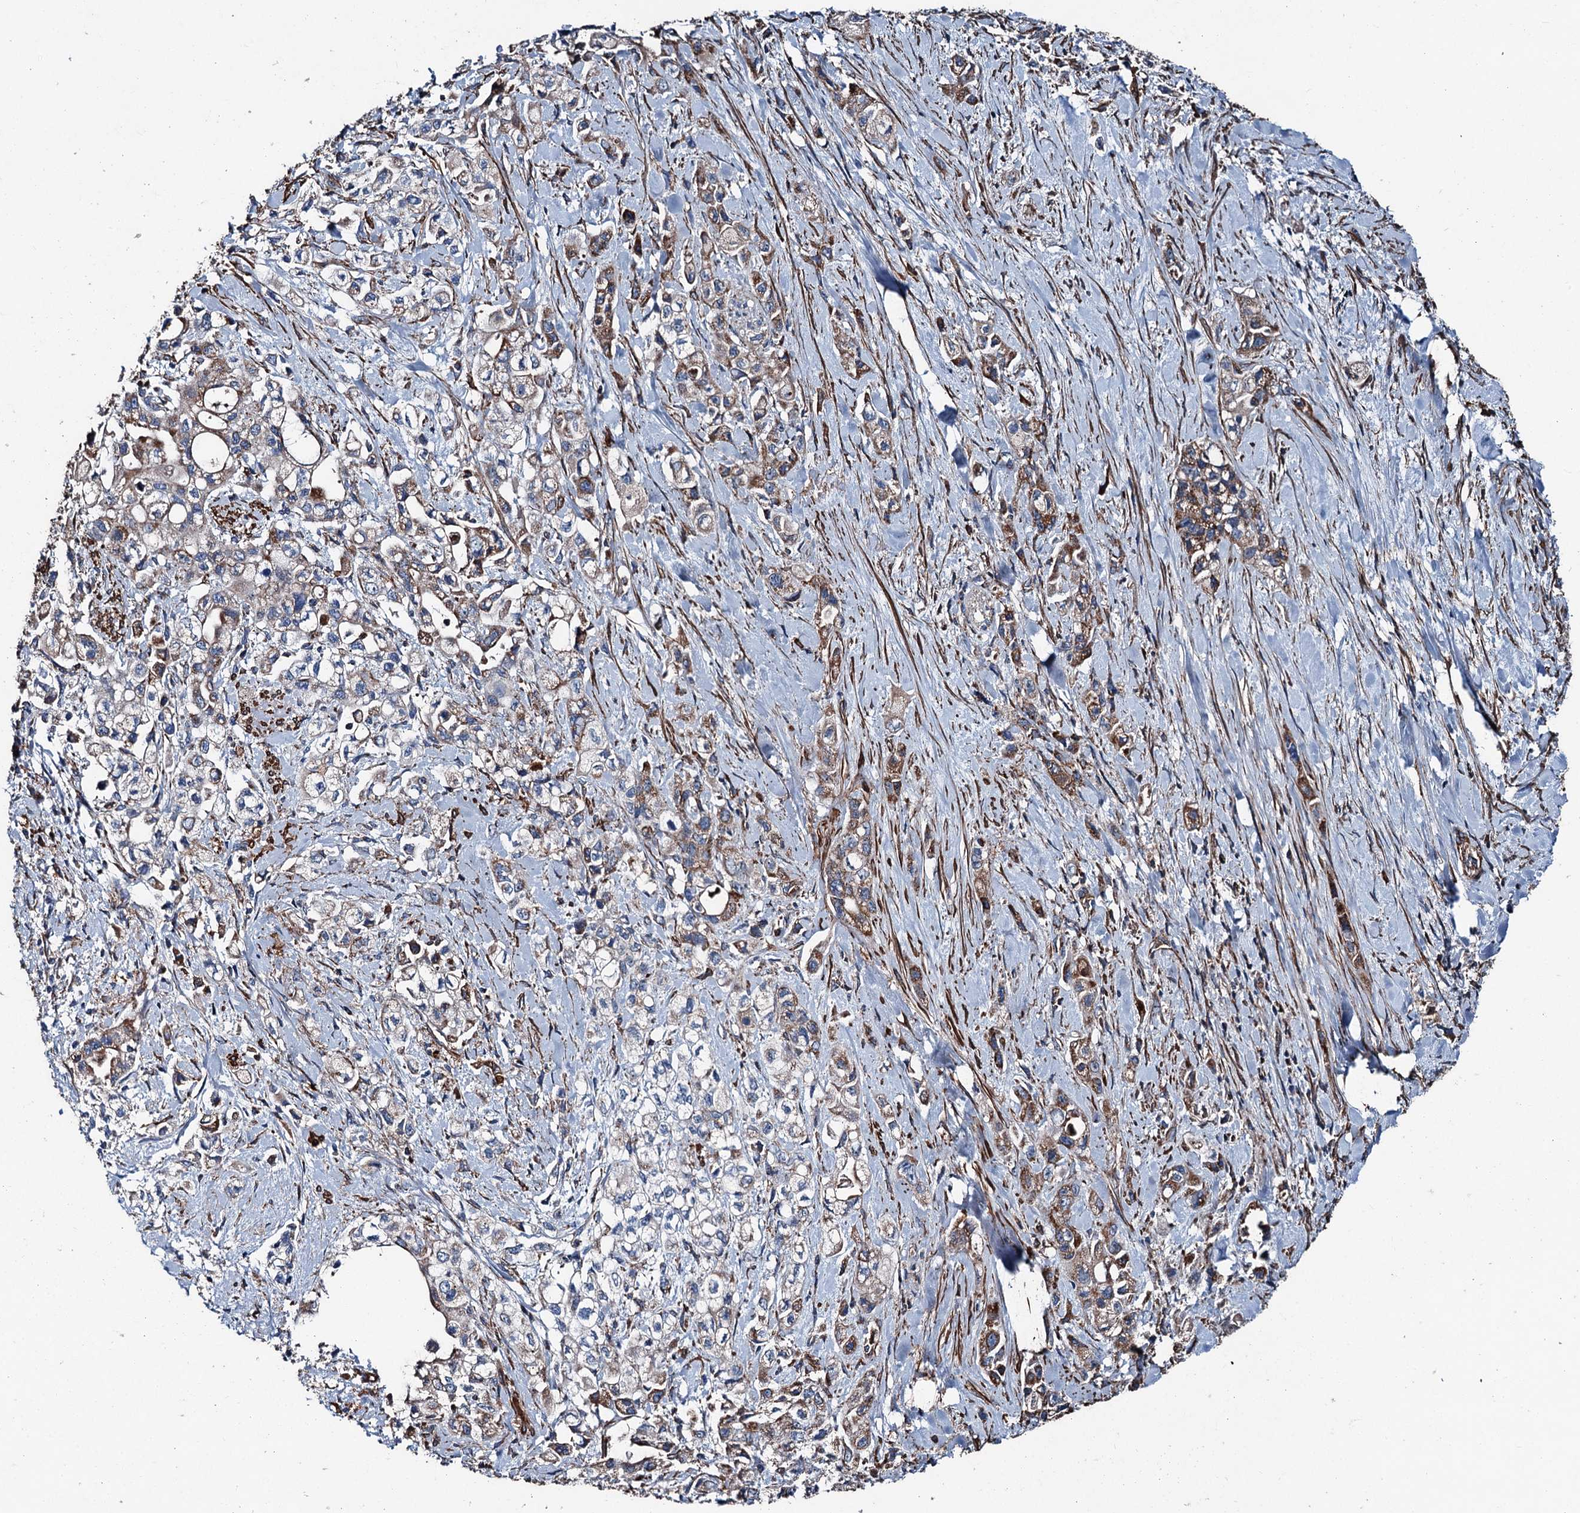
{"staining": {"intensity": "strong", "quantity": "25%-75%", "location": "cytoplasmic/membranous"}, "tissue": "pancreatic cancer", "cell_type": "Tumor cells", "image_type": "cancer", "snomed": [{"axis": "morphology", "description": "Adenocarcinoma, NOS"}, {"axis": "topography", "description": "Pancreas"}], "caption": "There is high levels of strong cytoplasmic/membranous expression in tumor cells of adenocarcinoma (pancreatic), as demonstrated by immunohistochemical staining (brown color).", "gene": "DDIAS", "patient": {"sex": "female", "age": 66}}